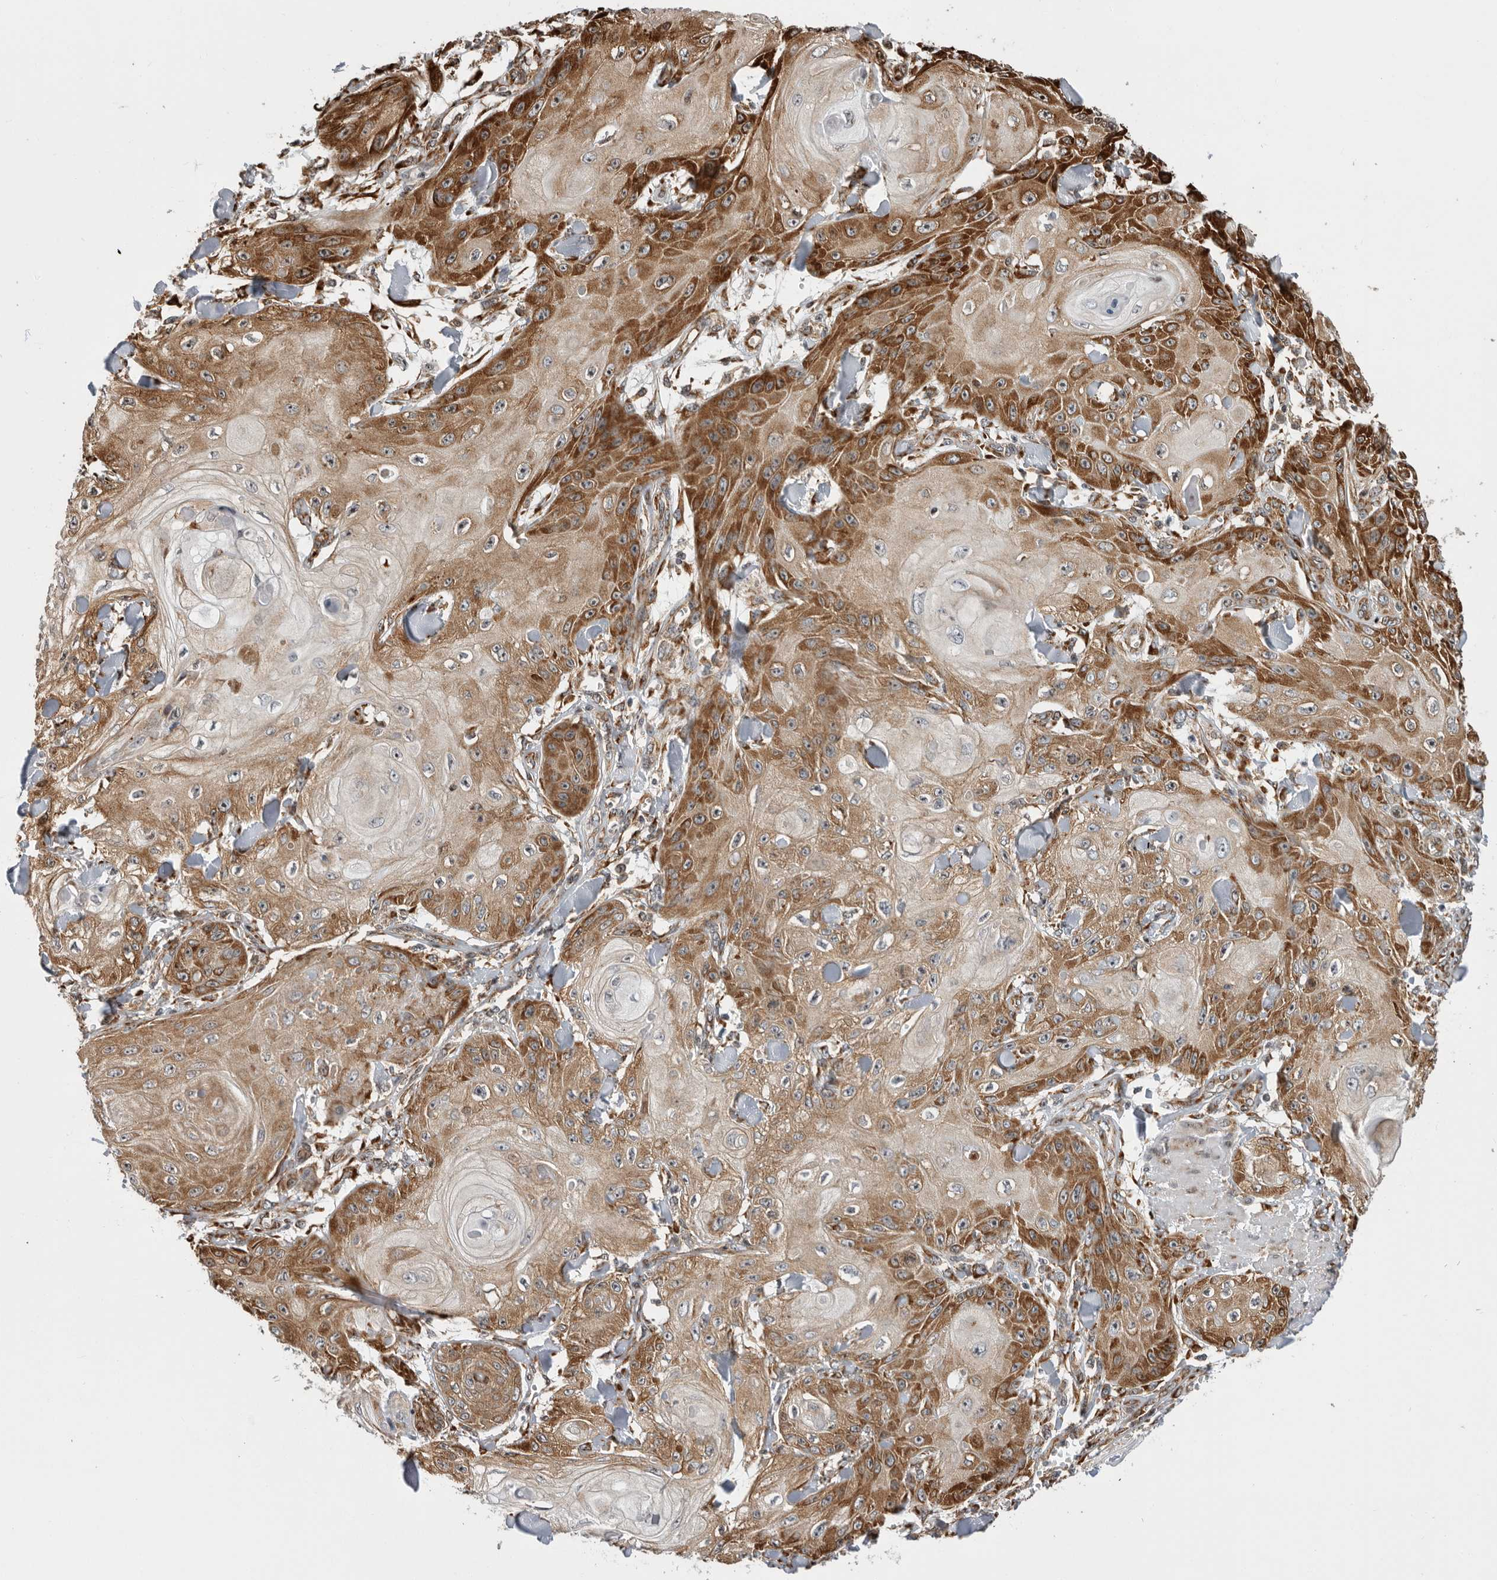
{"staining": {"intensity": "moderate", "quantity": ">75%", "location": "cytoplasmic/membranous"}, "tissue": "skin cancer", "cell_type": "Tumor cells", "image_type": "cancer", "snomed": [{"axis": "morphology", "description": "Squamous cell carcinoma, NOS"}, {"axis": "topography", "description": "Skin"}], "caption": "Immunohistochemical staining of human skin cancer demonstrates medium levels of moderate cytoplasmic/membranous protein expression in about >75% of tumor cells. (brown staining indicates protein expression, while blue staining denotes nuclei).", "gene": "FZD3", "patient": {"sex": "male", "age": 74}}